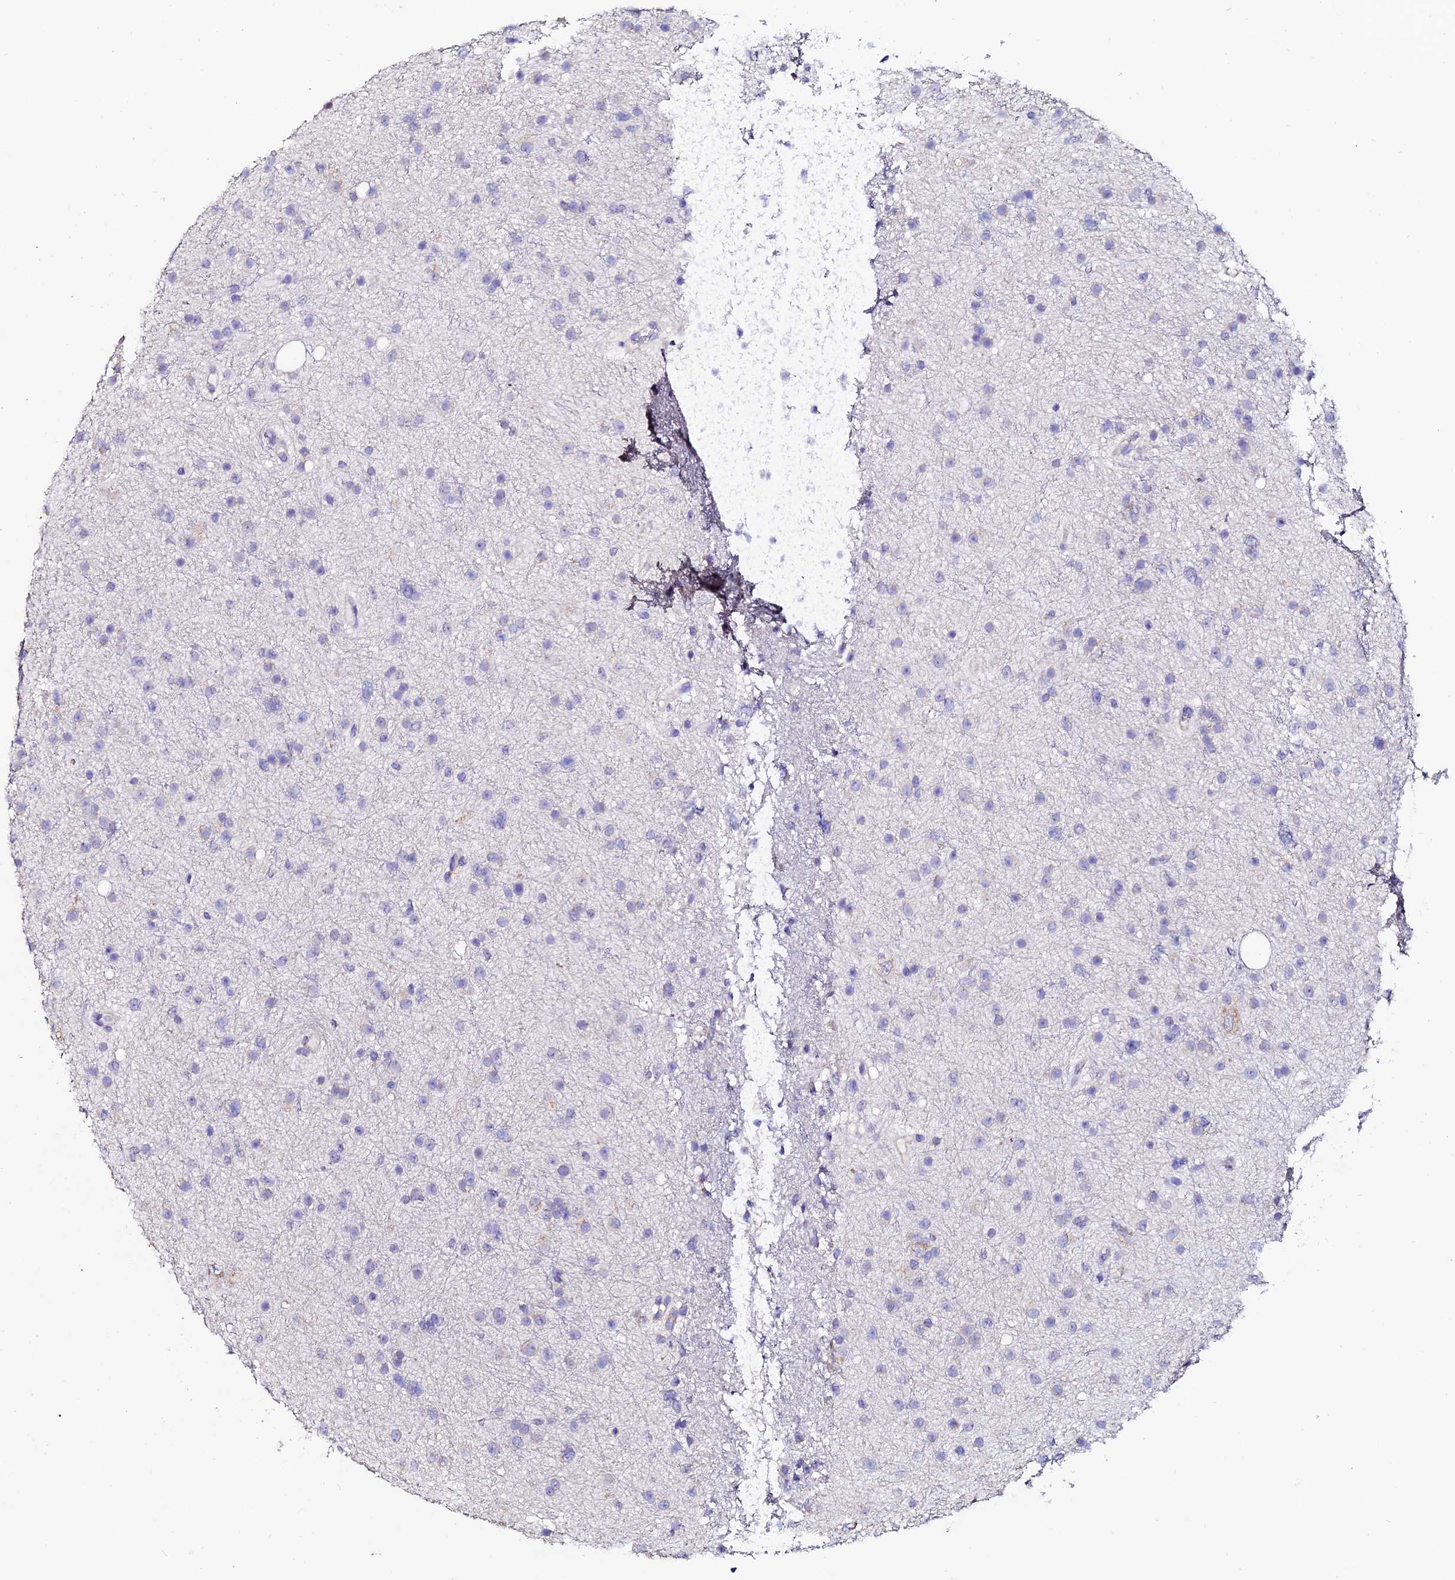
{"staining": {"intensity": "negative", "quantity": "none", "location": "none"}, "tissue": "glioma", "cell_type": "Tumor cells", "image_type": "cancer", "snomed": [{"axis": "morphology", "description": "Glioma, malignant, Low grade"}, {"axis": "topography", "description": "Cerebral cortex"}], "caption": "IHC of glioma shows no staining in tumor cells.", "gene": "ESM1", "patient": {"sex": "female", "age": 39}}